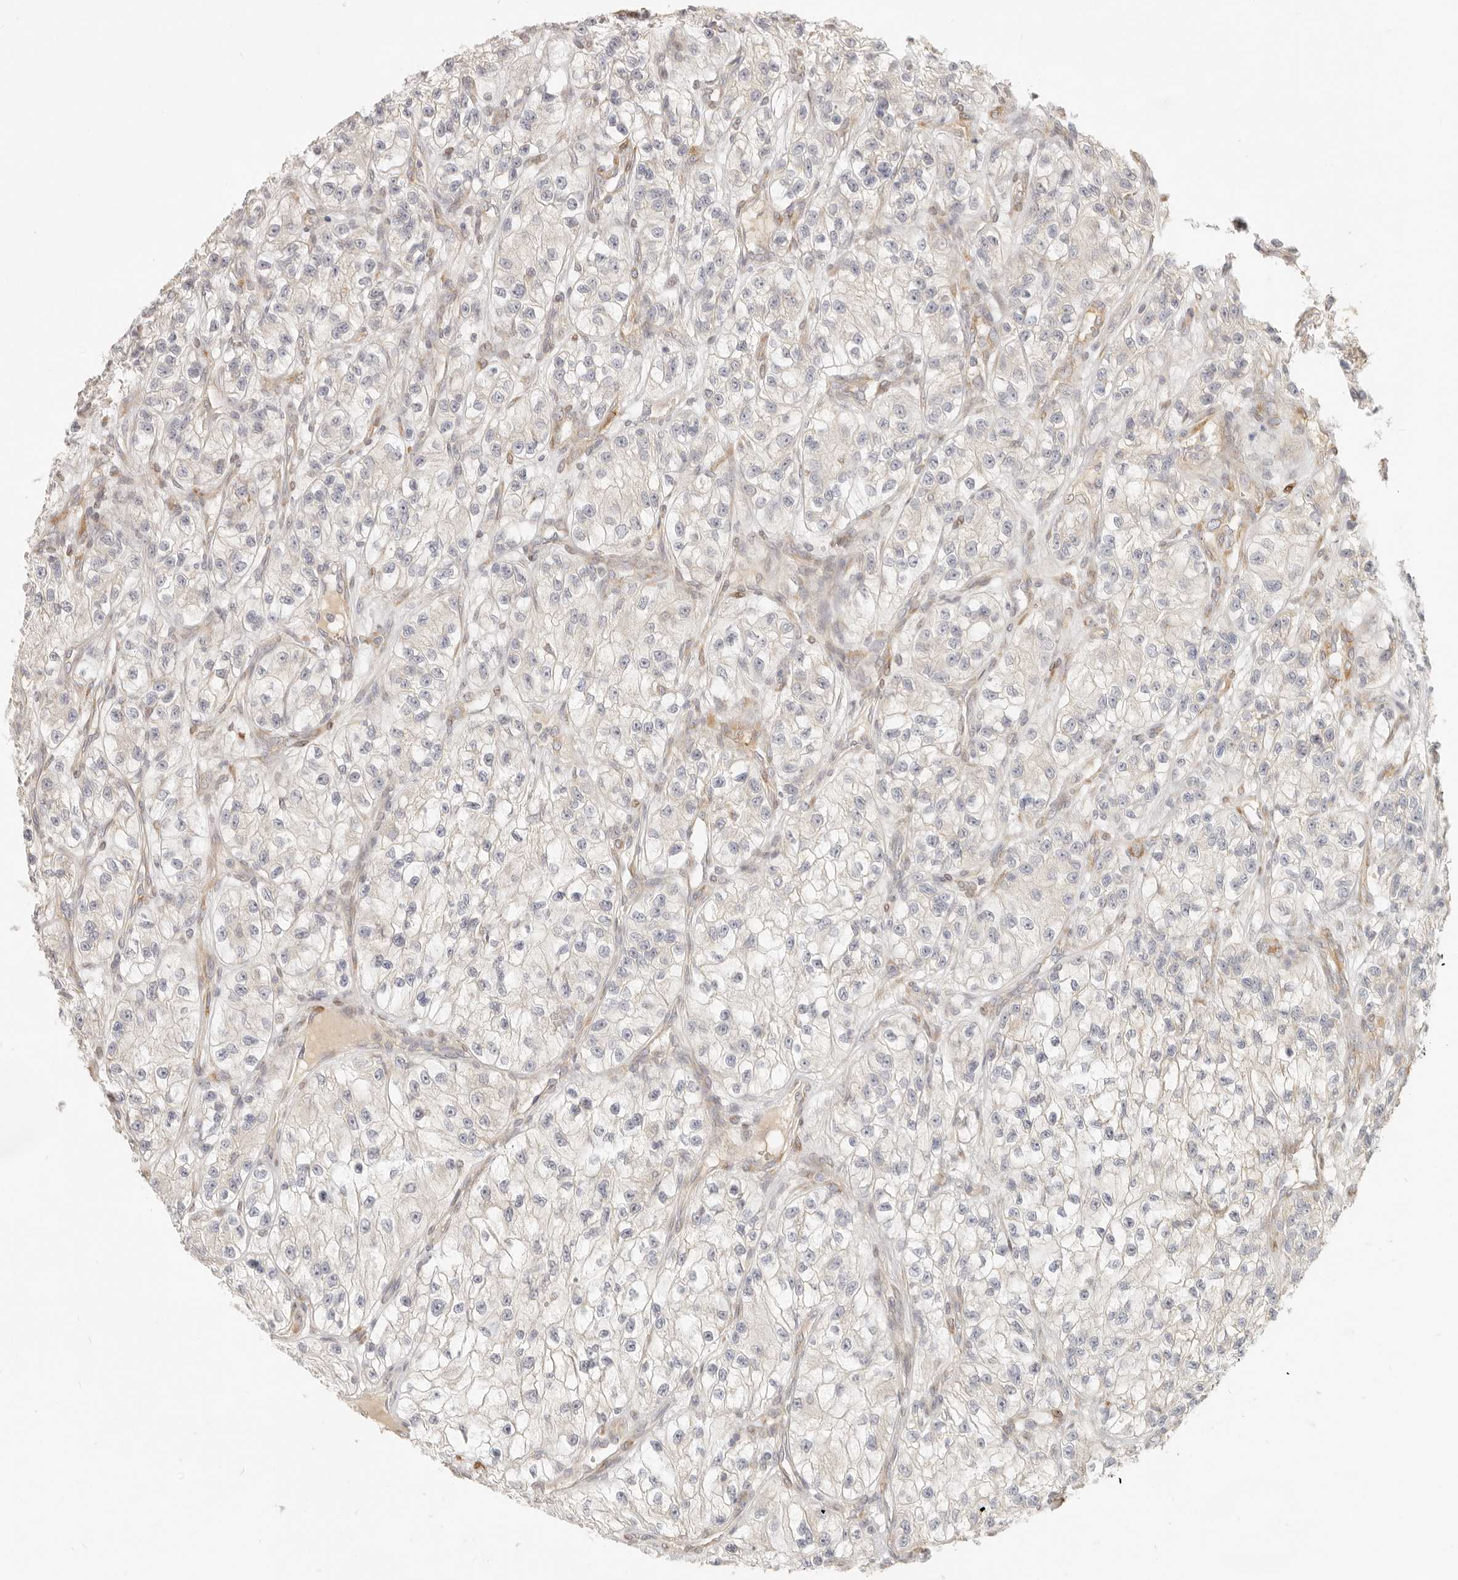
{"staining": {"intensity": "weak", "quantity": "<25%", "location": "cytoplasmic/membranous"}, "tissue": "renal cancer", "cell_type": "Tumor cells", "image_type": "cancer", "snomed": [{"axis": "morphology", "description": "Adenocarcinoma, NOS"}, {"axis": "topography", "description": "Kidney"}], "caption": "Tumor cells are negative for protein expression in human renal adenocarcinoma. The staining is performed using DAB brown chromogen with nuclei counter-stained in using hematoxylin.", "gene": "PABPC4", "patient": {"sex": "female", "age": 57}}